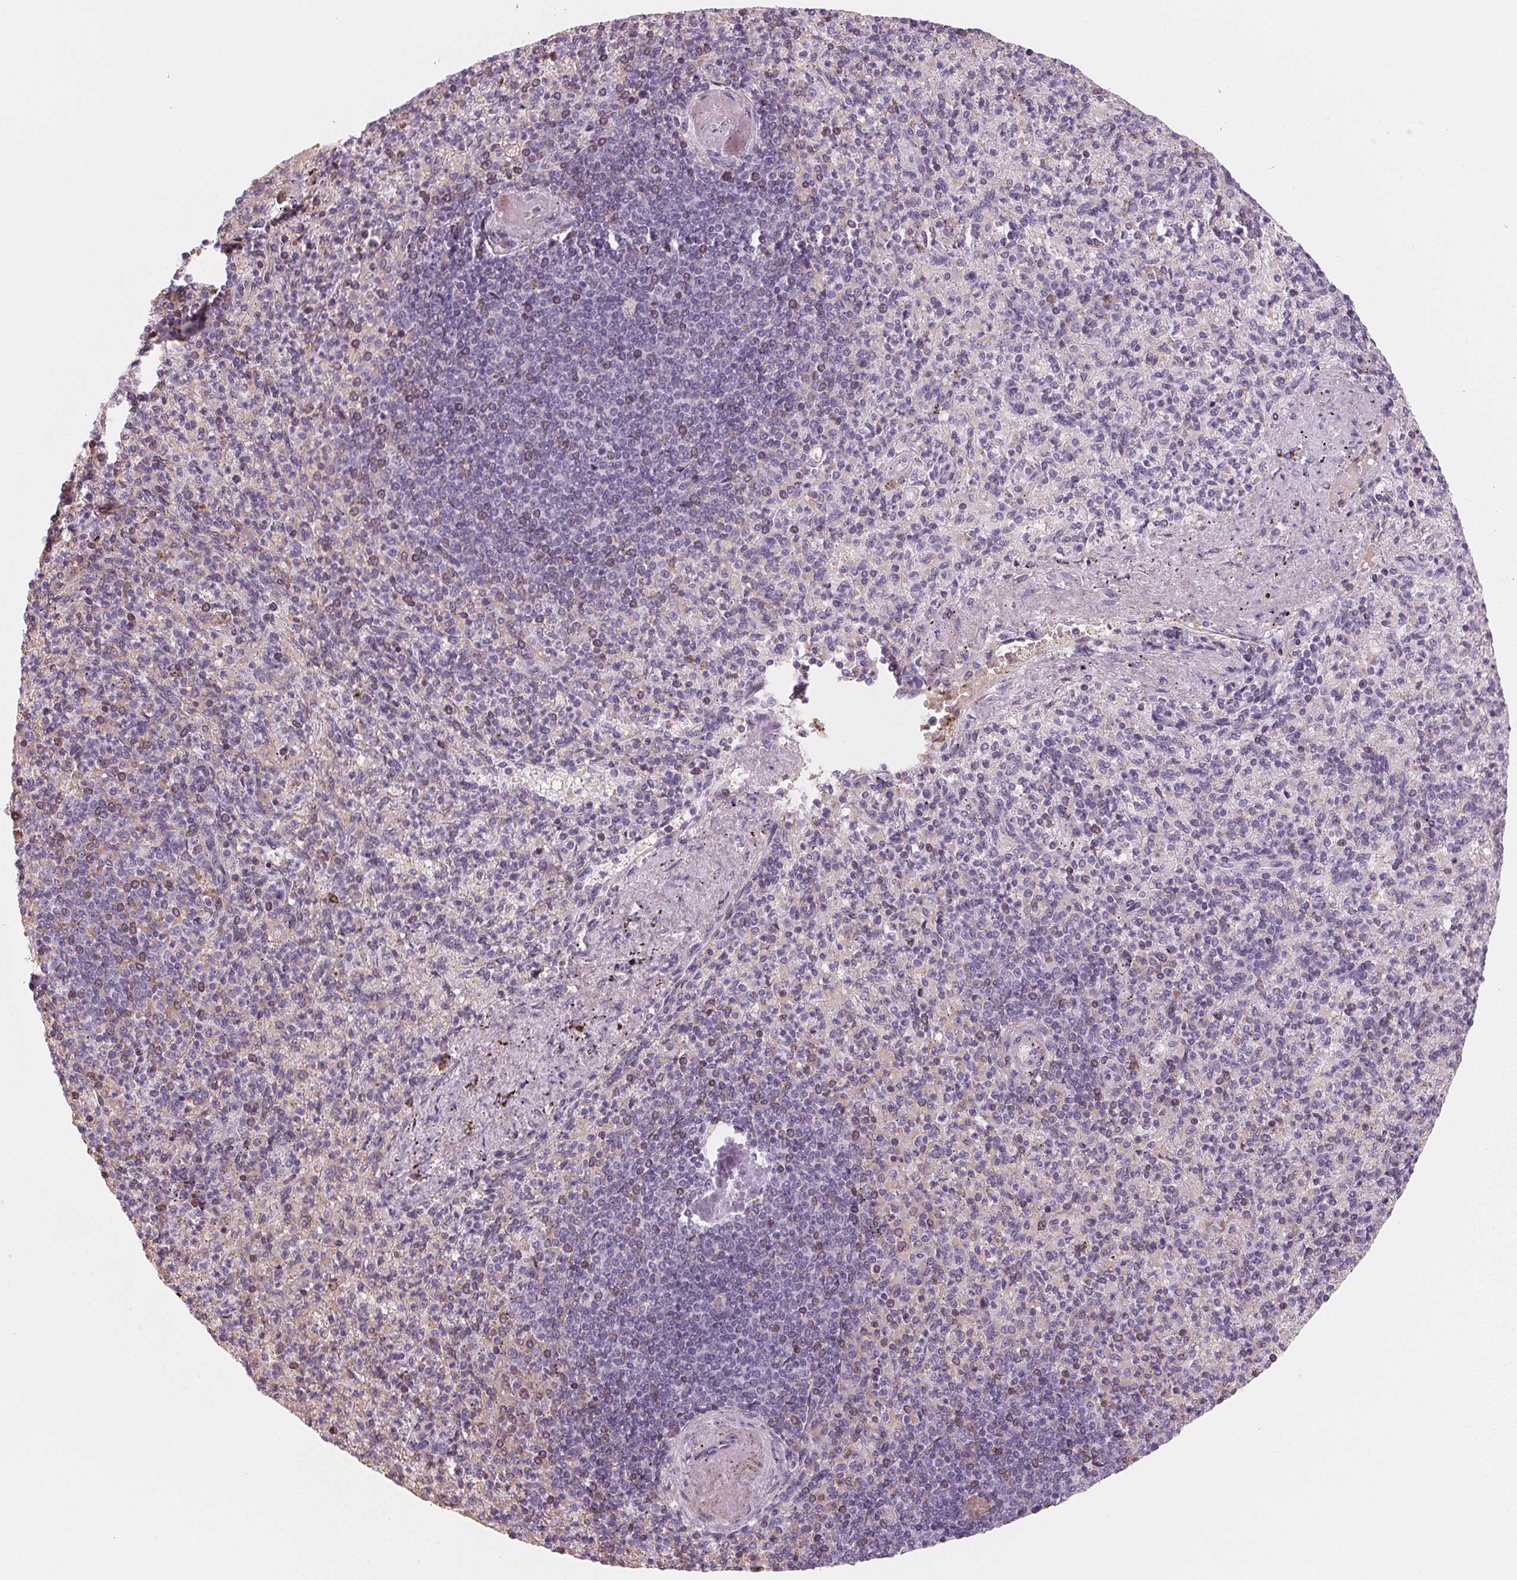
{"staining": {"intensity": "negative", "quantity": "none", "location": "none"}, "tissue": "spleen", "cell_type": "Cells in red pulp", "image_type": "normal", "snomed": [{"axis": "morphology", "description": "Normal tissue, NOS"}, {"axis": "topography", "description": "Spleen"}], "caption": "Protein analysis of normal spleen demonstrates no significant expression in cells in red pulp.", "gene": "DNTTIP2", "patient": {"sex": "female", "age": 74}}